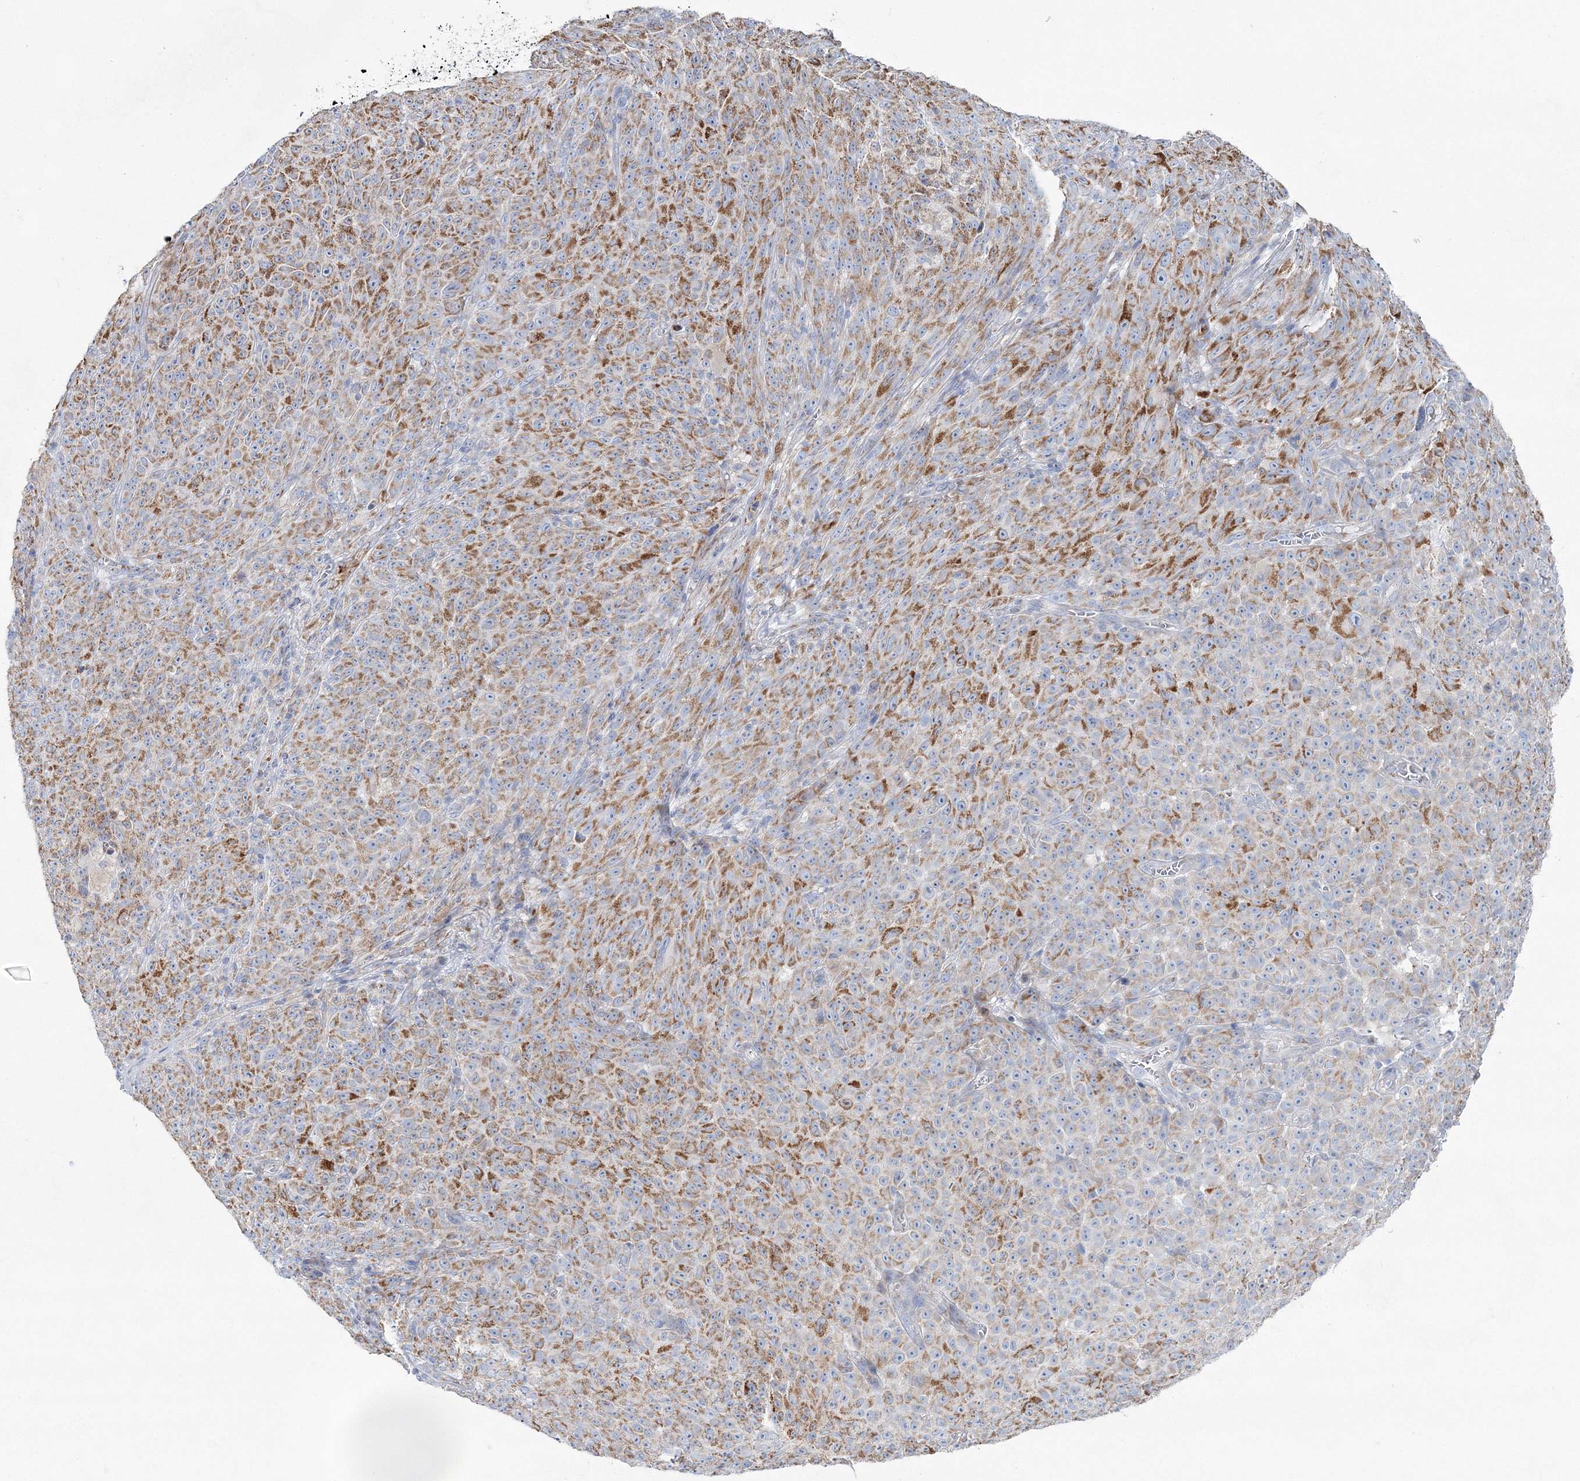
{"staining": {"intensity": "moderate", "quantity": ">75%", "location": "cytoplasmic/membranous"}, "tissue": "melanoma", "cell_type": "Tumor cells", "image_type": "cancer", "snomed": [{"axis": "morphology", "description": "Malignant melanoma, NOS"}, {"axis": "topography", "description": "Skin"}], "caption": "Melanoma stained for a protein (brown) demonstrates moderate cytoplasmic/membranous positive expression in about >75% of tumor cells.", "gene": "HIBCH", "patient": {"sex": "female", "age": 82}}